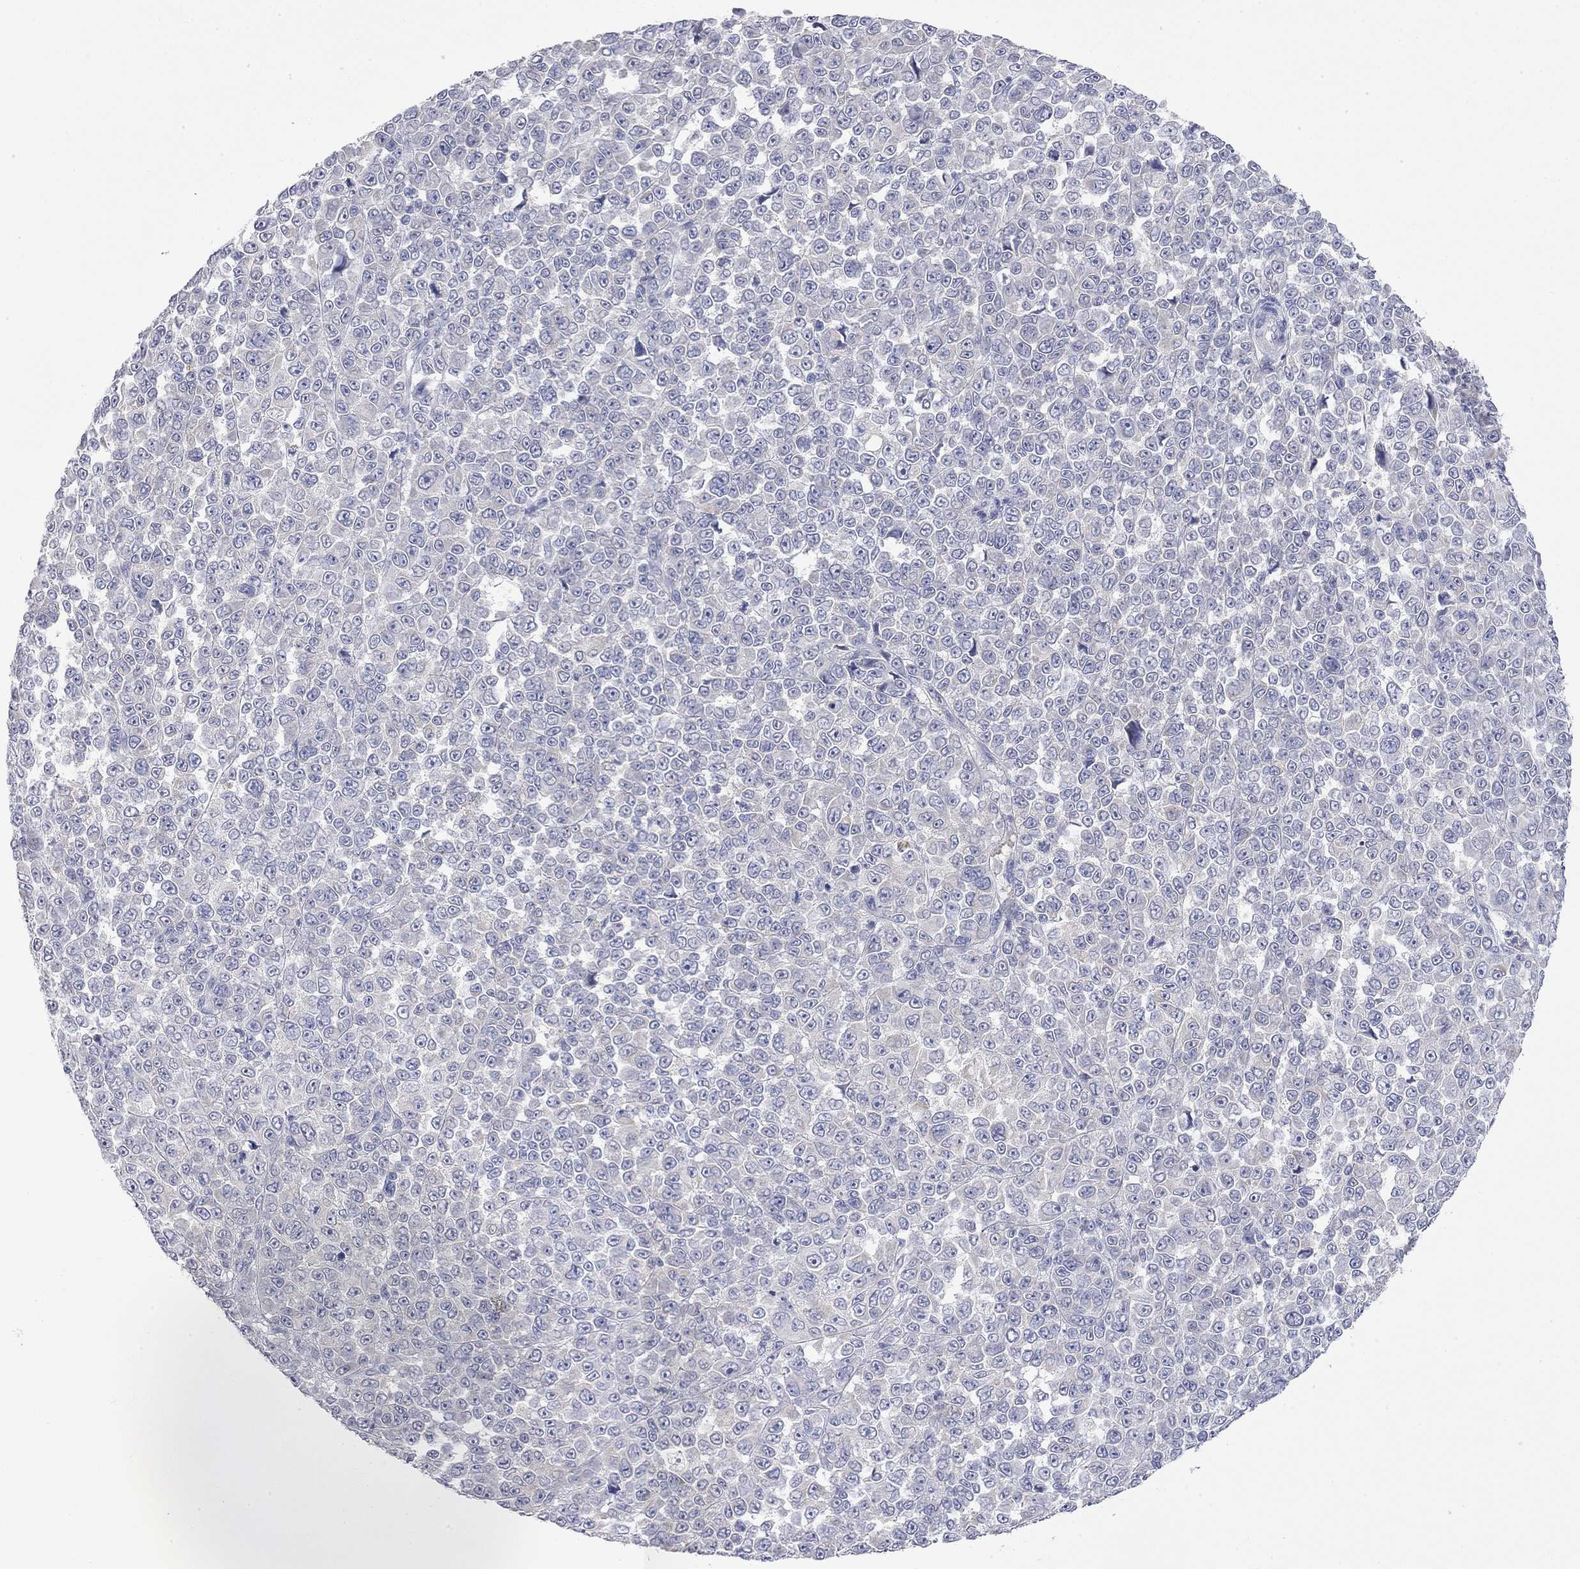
{"staining": {"intensity": "negative", "quantity": "none", "location": "none"}, "tissue": "melanoma", "cell_type": "Tumor cells", "image_type": "cancer", "snomed": [{"axis": "morphology", "description": "Malignant melanoma, NOS"}, {"axis": "topography", "description": "Skin"}], "caption": "Tumor cells show no significant protein expression in melanoma.", "gene": "ABCB4", "patient": {"sex": "female", "age": 95}}